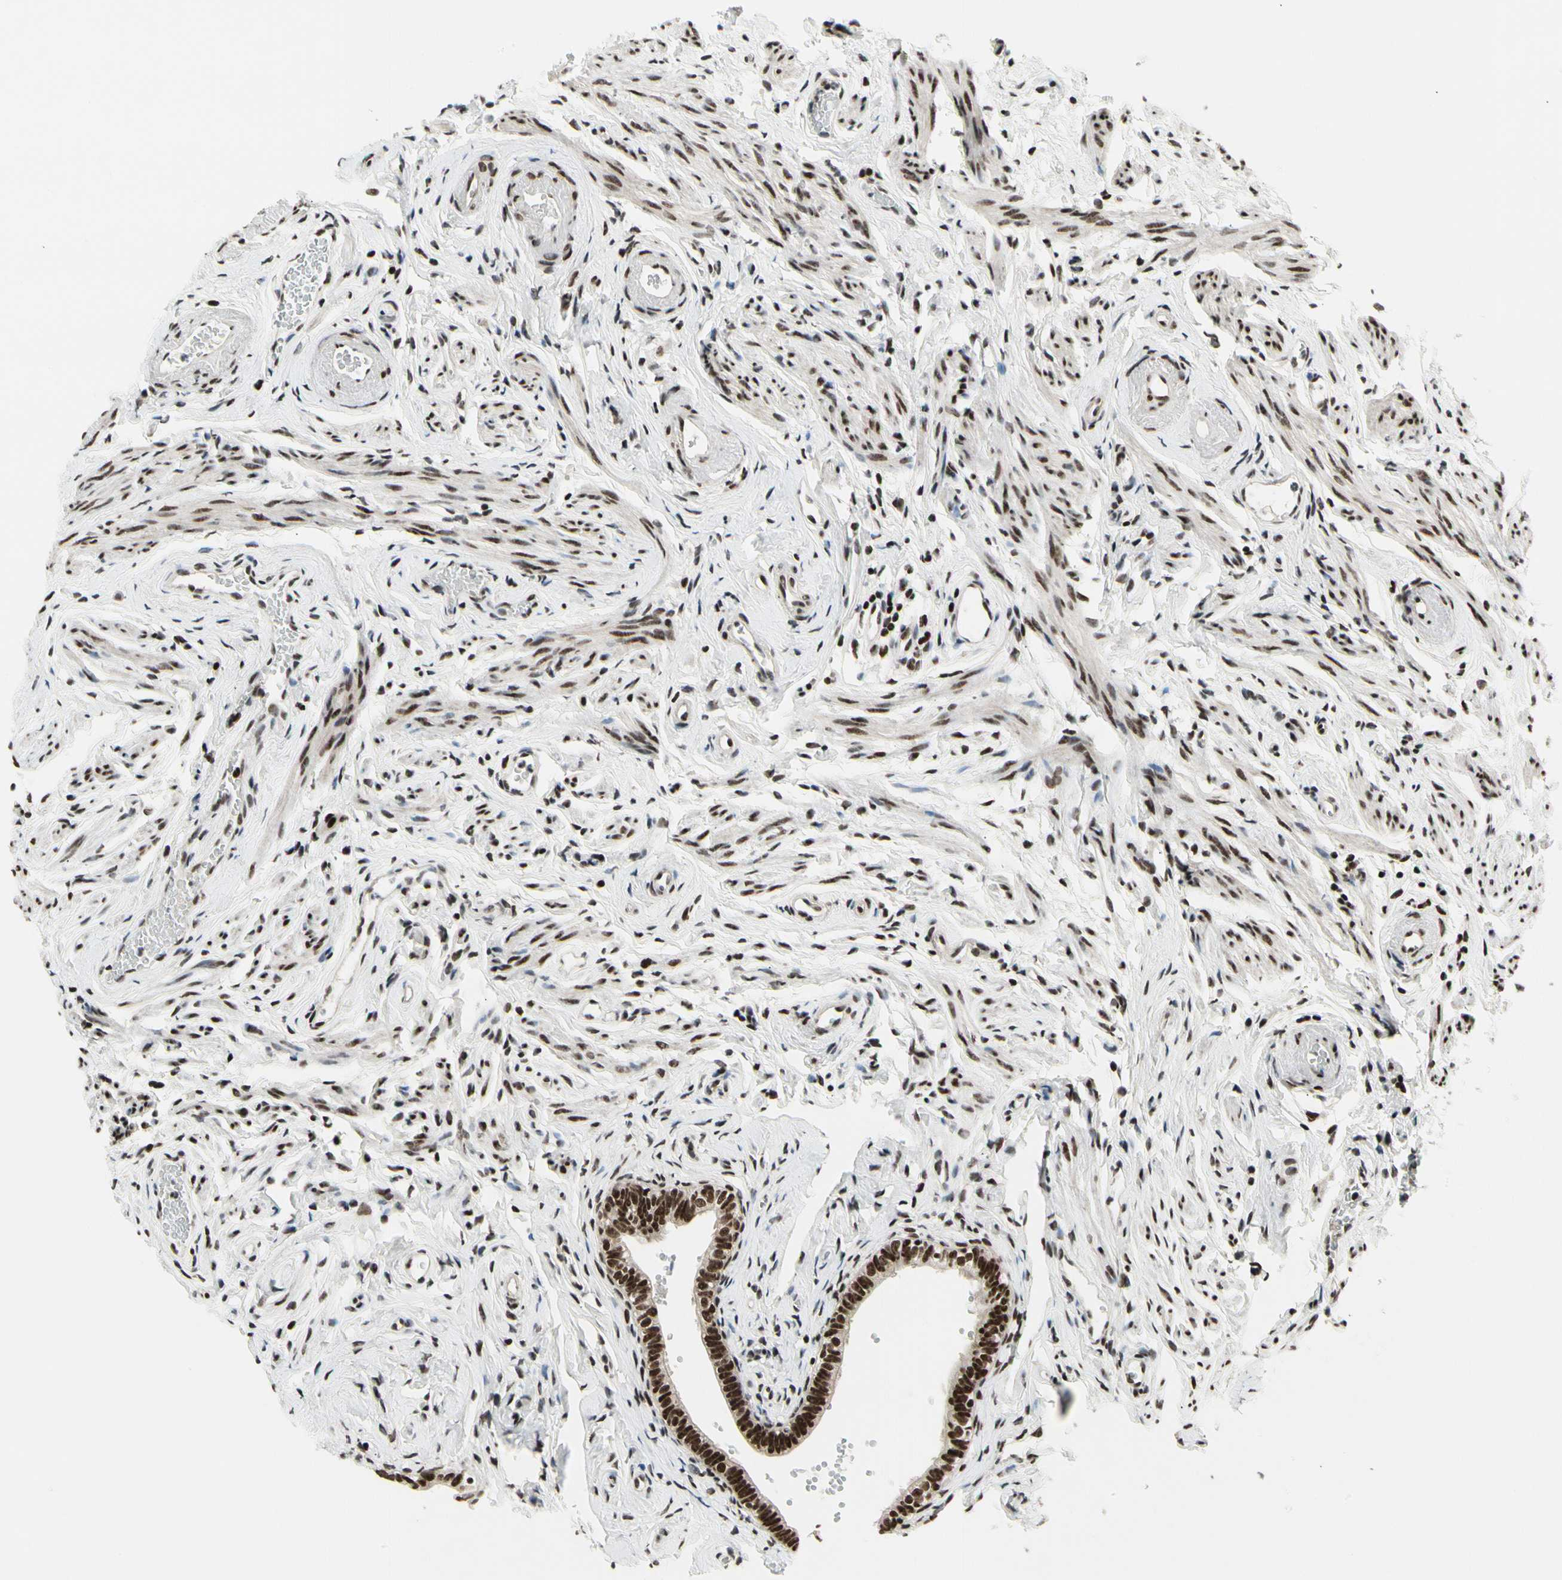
{"staining": {"intensity": "strong", "quantity": ">75%", "location": "nuclear"}, "tissue": "fallopian tube", "cell_type": "Glandular cells", "image_type": "normal", "snomed": [{"axis": "morphology", "description": "Normal tissue, NOS"}, {"axis": "topography", "description": "Fallopian tube"}], "caption": "Immunohistochemistry (IHC) photomicrograph of normal fallopian tube: fallopian tube stained using immunohistochemistry demonstrates high levels of strong protein expression localized specifically in the nuclear of glandular cells, appearing as a nuclear brown color.", "gene": "SRSF11", "patient": {"sex": "female", "age": 71}}